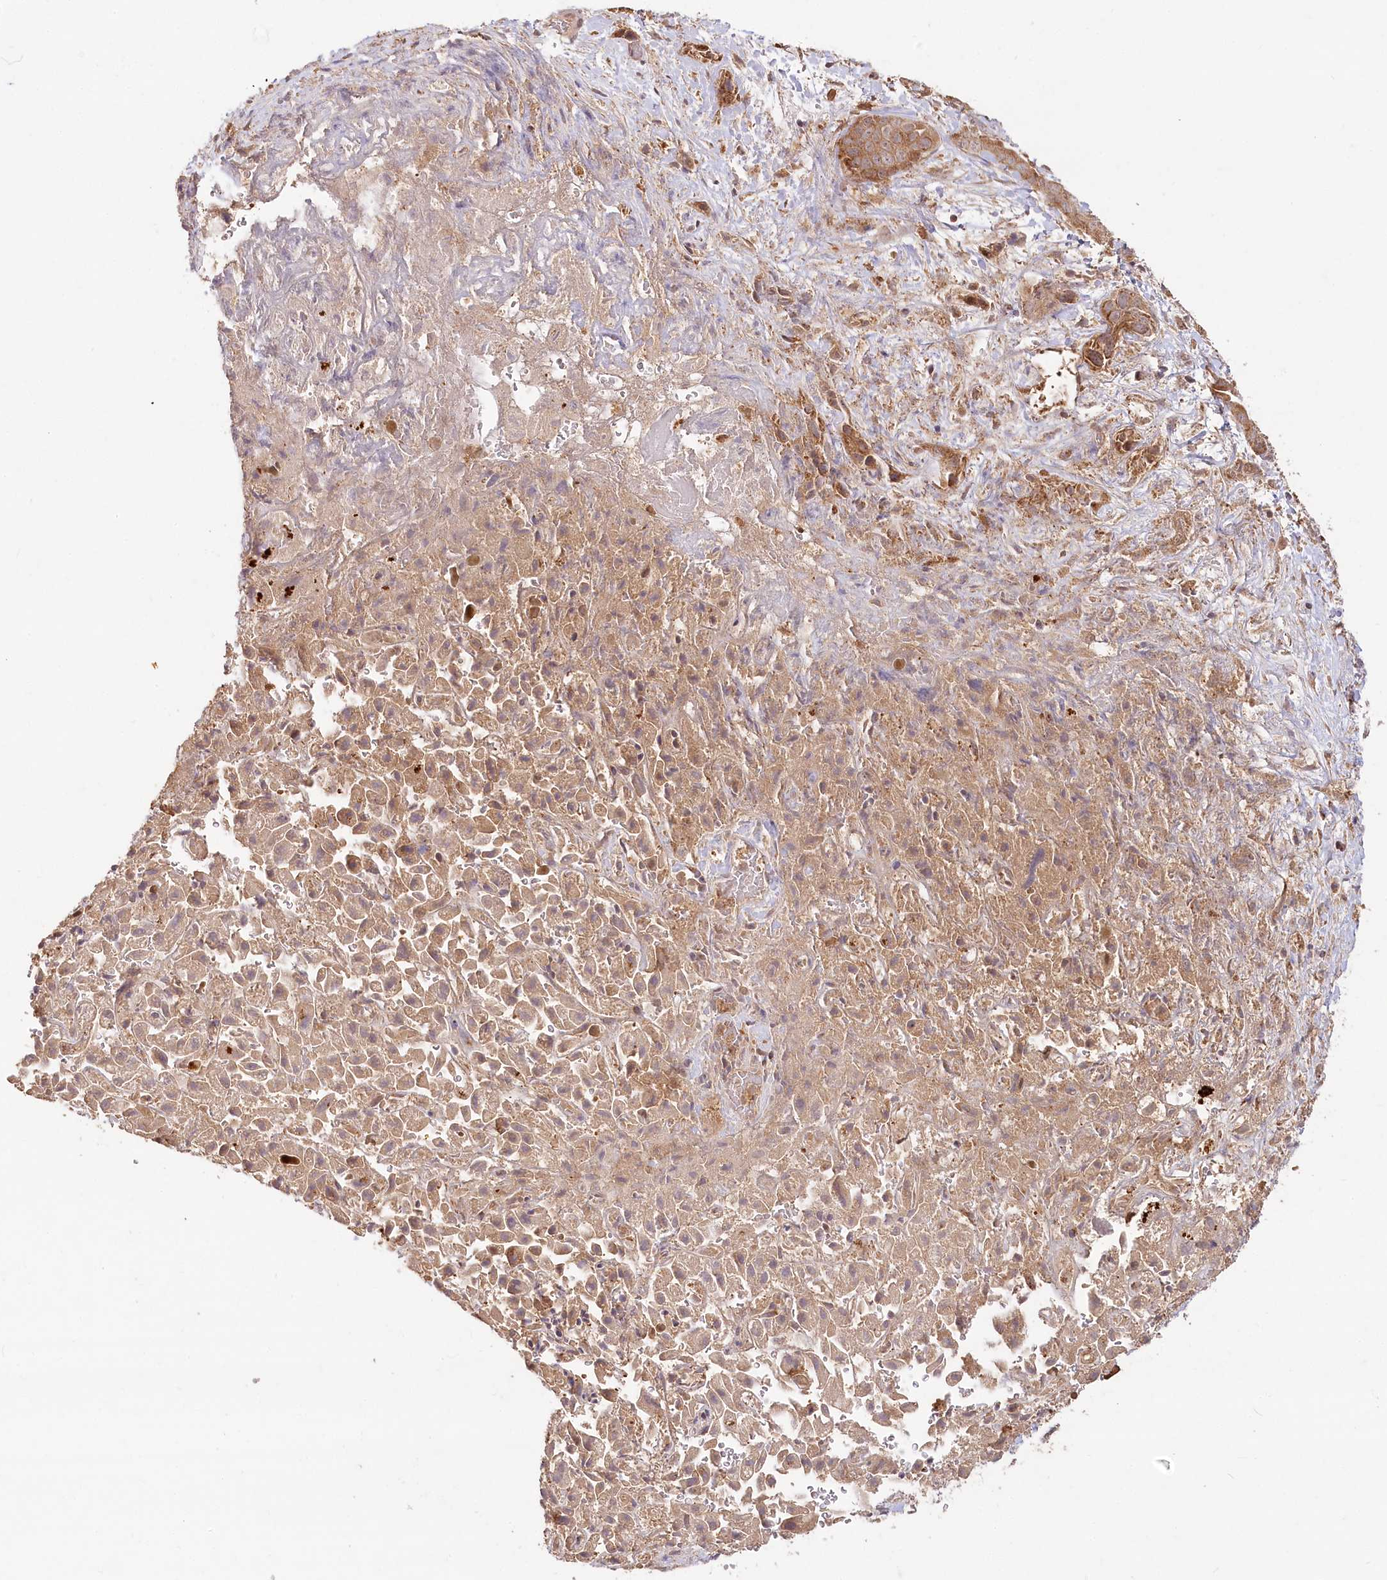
{"staining": {"intensity": "moderate", "quantity": ">75%", "location": "cytoplasmic/membranous"}, "tissue": "liver cancer", "cell_type": "Tumor cells", "image_type": "cancer", "snomed": [{"axis": "morphology", "description": "Cholangiocarcinoma"}, {"axis": "topography", "description": "Liver"}], "caption": "Brown immunohistochemical staining in human liver cholangiocarcinoma shows moderate cytoplasmic/membranous staining in about >75% of tumor cells.", "gene": "IRAK1BP1", "patient": {"sex": "female", "age": 52}}